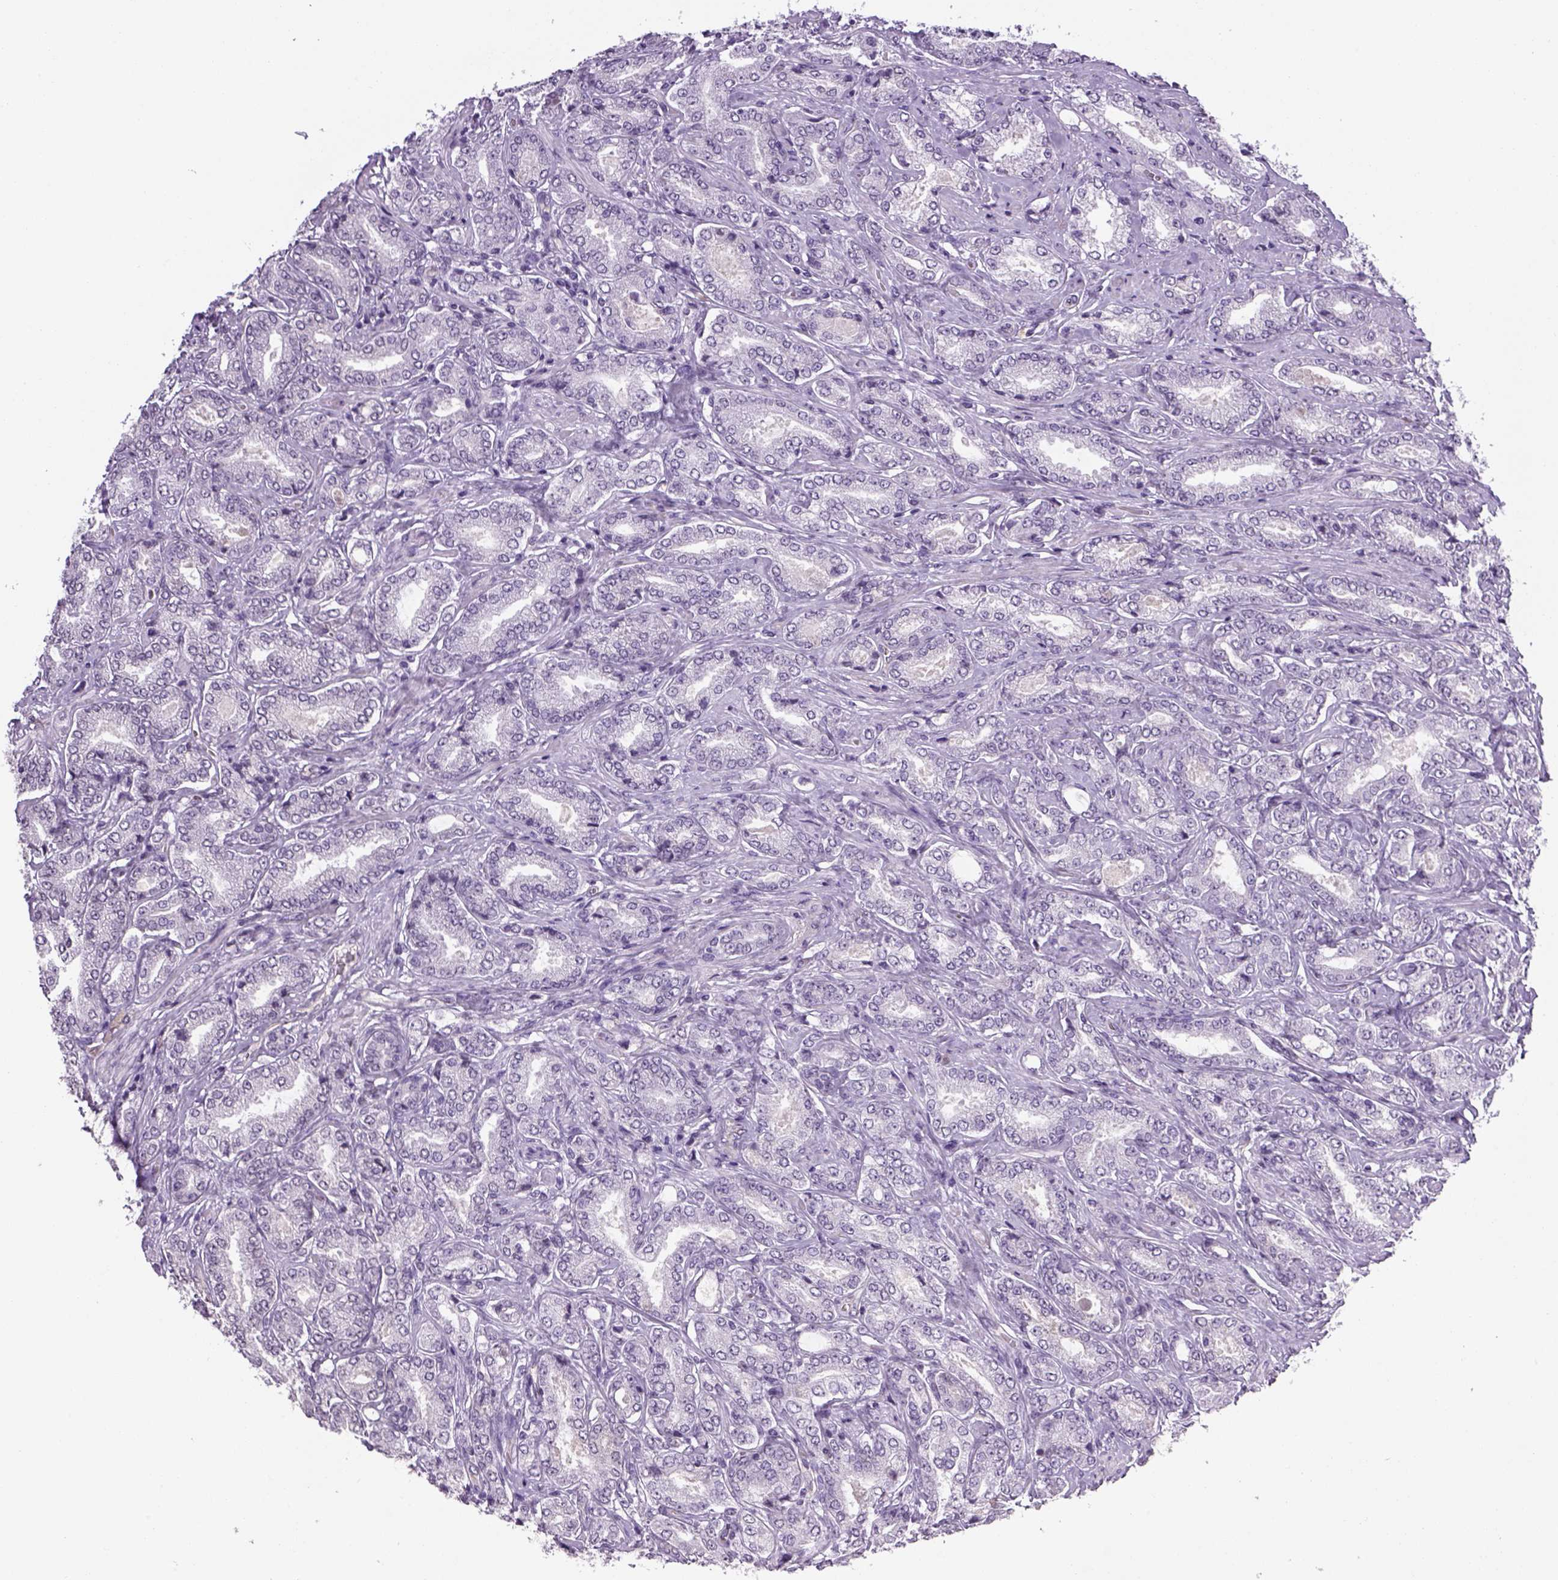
{"staining": {"intensity": "negative", "quantity": "none", "location": "none"}, "tissue": "prostate cancer", "cell_type": "Tumor cells", "image_type": "cancer", "snomed": [{"axis": "morphology", "description": "Adenocarcinoma, NOS"}, {"axis": "topography", "description": "Prostate"}], "caption": "Immunohistochemistry image of human prostate cancer stained for a protein (brown), which demonstrates no staining in tumor cells.", "gene": "PRRT1", "patient": {"sex": "male", "age": 64}}